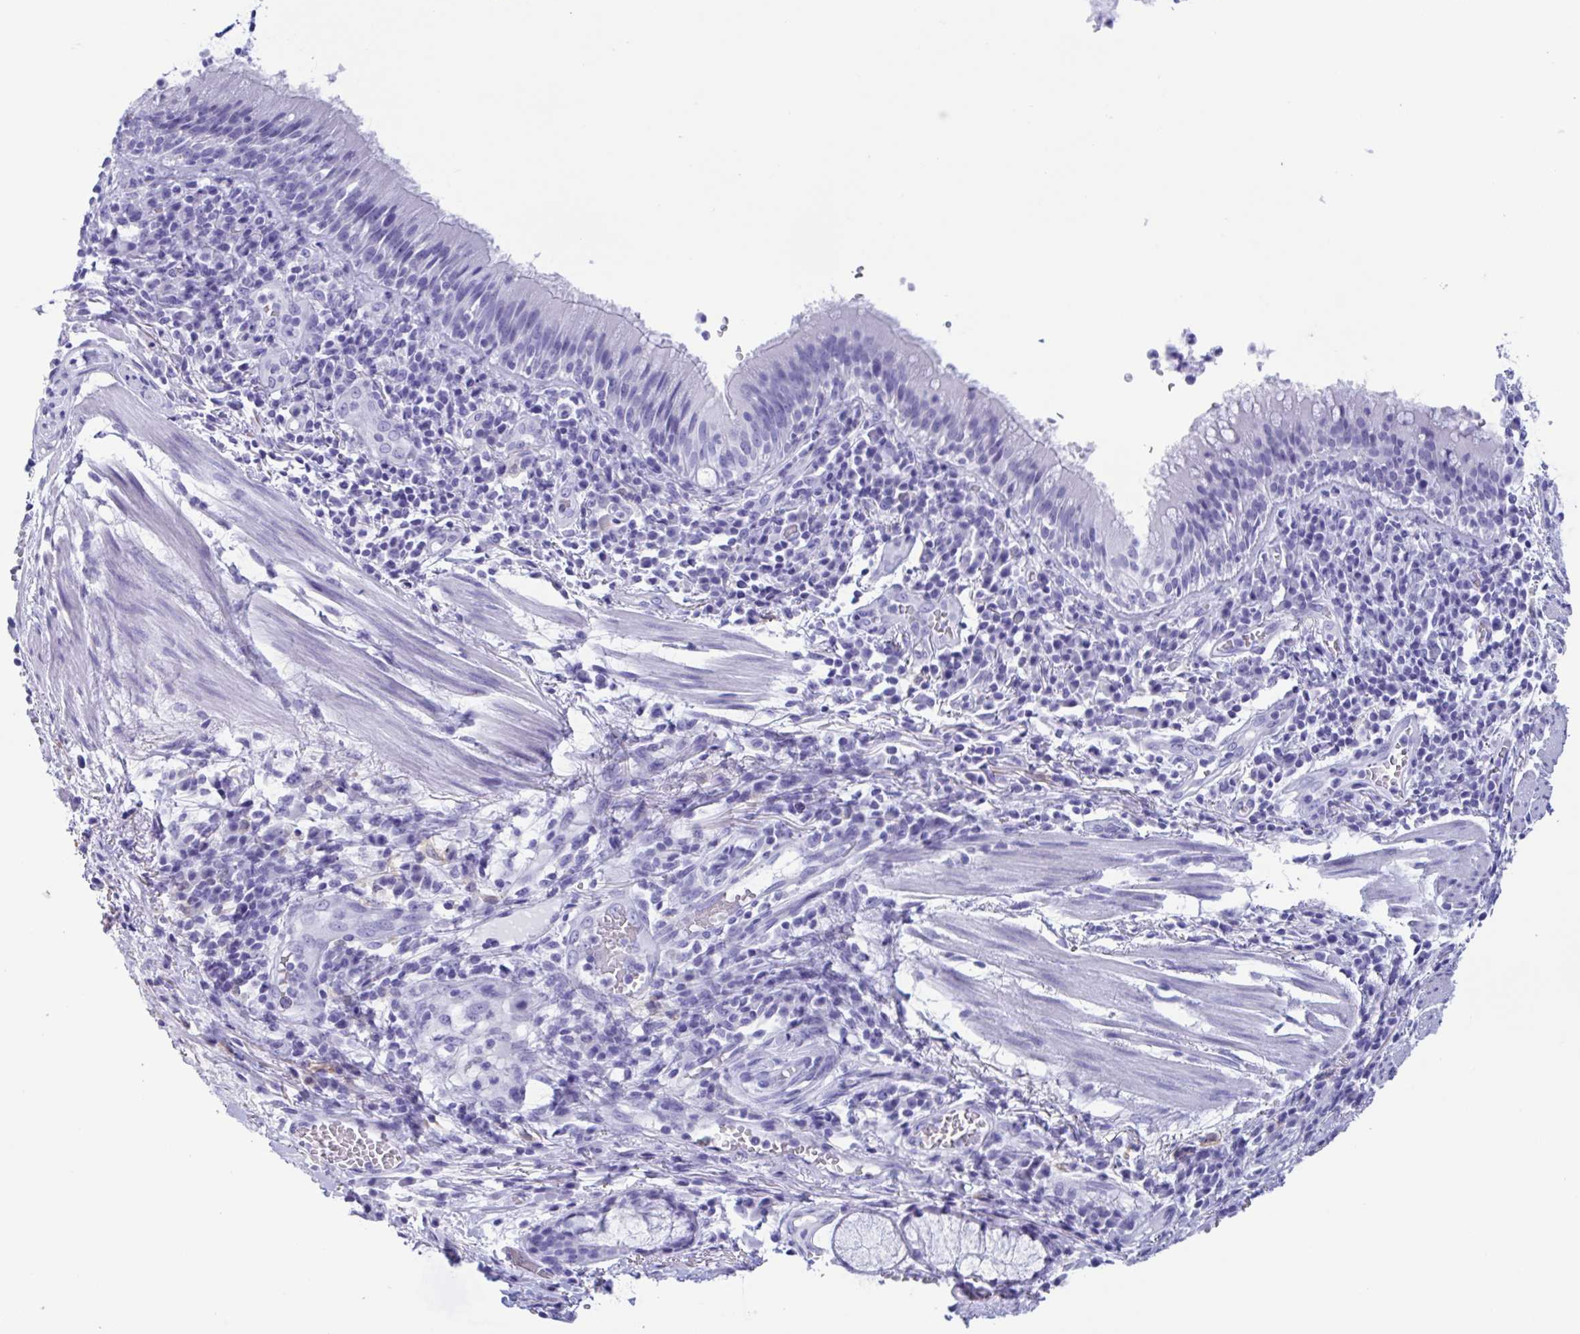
{"staining": {"intensity": "negative", "quantity": "none", "location": "none"}, "tissue": "bronchus", "cell_type": "Respiratory epithelial cells", "image_type": "normal", "snomed": [{"axis": "morphology", "description": "Normal tissue, NOS"}, {"axis": "topography", "description": "Cartilage tissue"}, {"axis": "topography", "description": "Bronchus"}], "caption": "Respiratory epithelial cells are negative for protein expression in unremarkable human bronchus. Nuclei are stained in blue.", "gene": "ZNF850", "patient": {"sex": "male", "age": 56}}